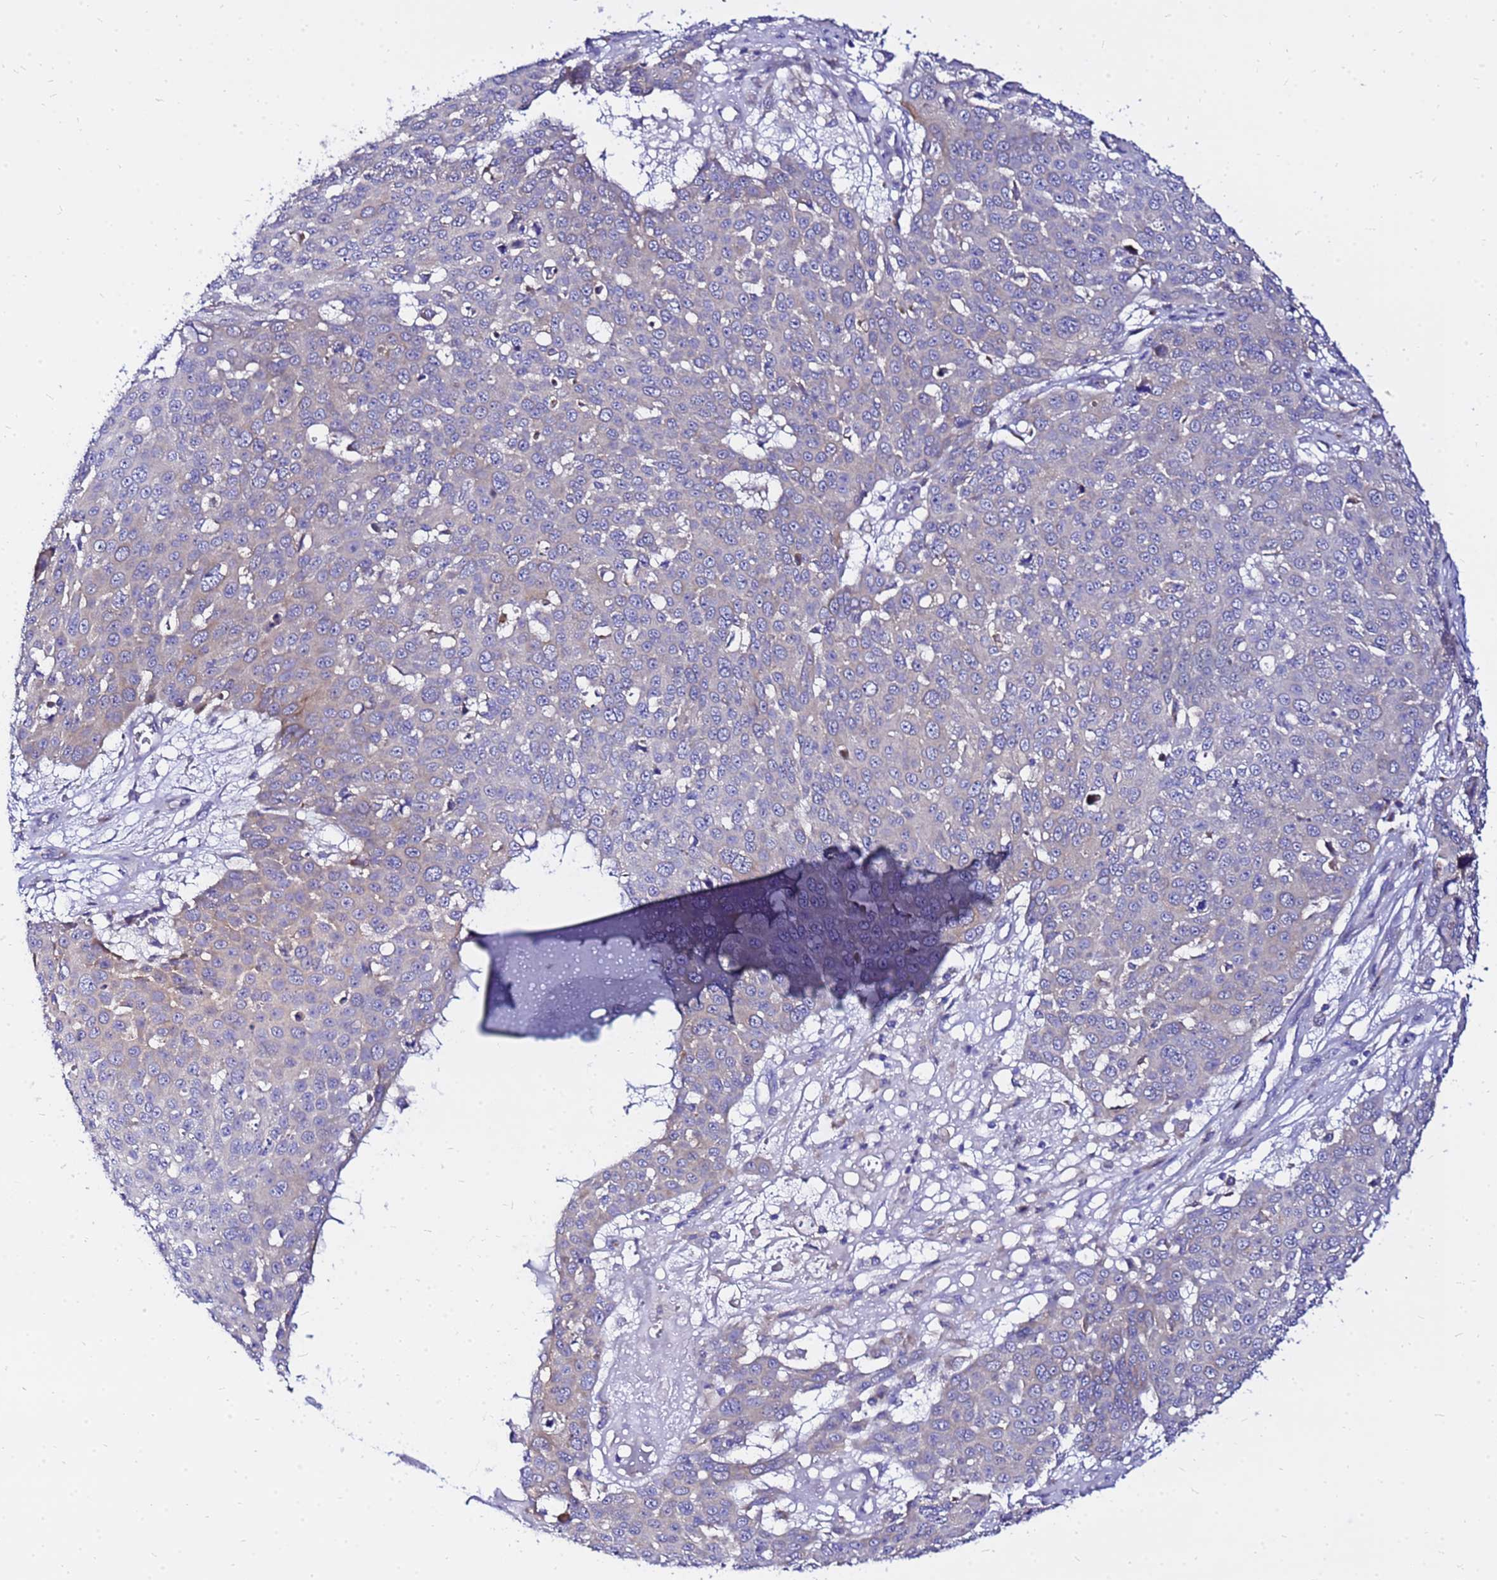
{"staining": {"intensity": "negative", "quantity": "none", "location": "none"}, "tissue": "skin cancer", "cell_type": "Tumor cells", "image_type": "cancer", "snomed": [{"axis": "morphology", "description": "Squamous cell carcinoma, NOS"}, {"axis": "topography", "description": "Skin"}], "caption": "A high-resolution histopathology image shows immunohistochemistry staining of skin squamous cell carcinoma, which displays no significant expression in tumor cells.", "gene": "HERC5", "patient": {"sex": "male", "age": 71}}